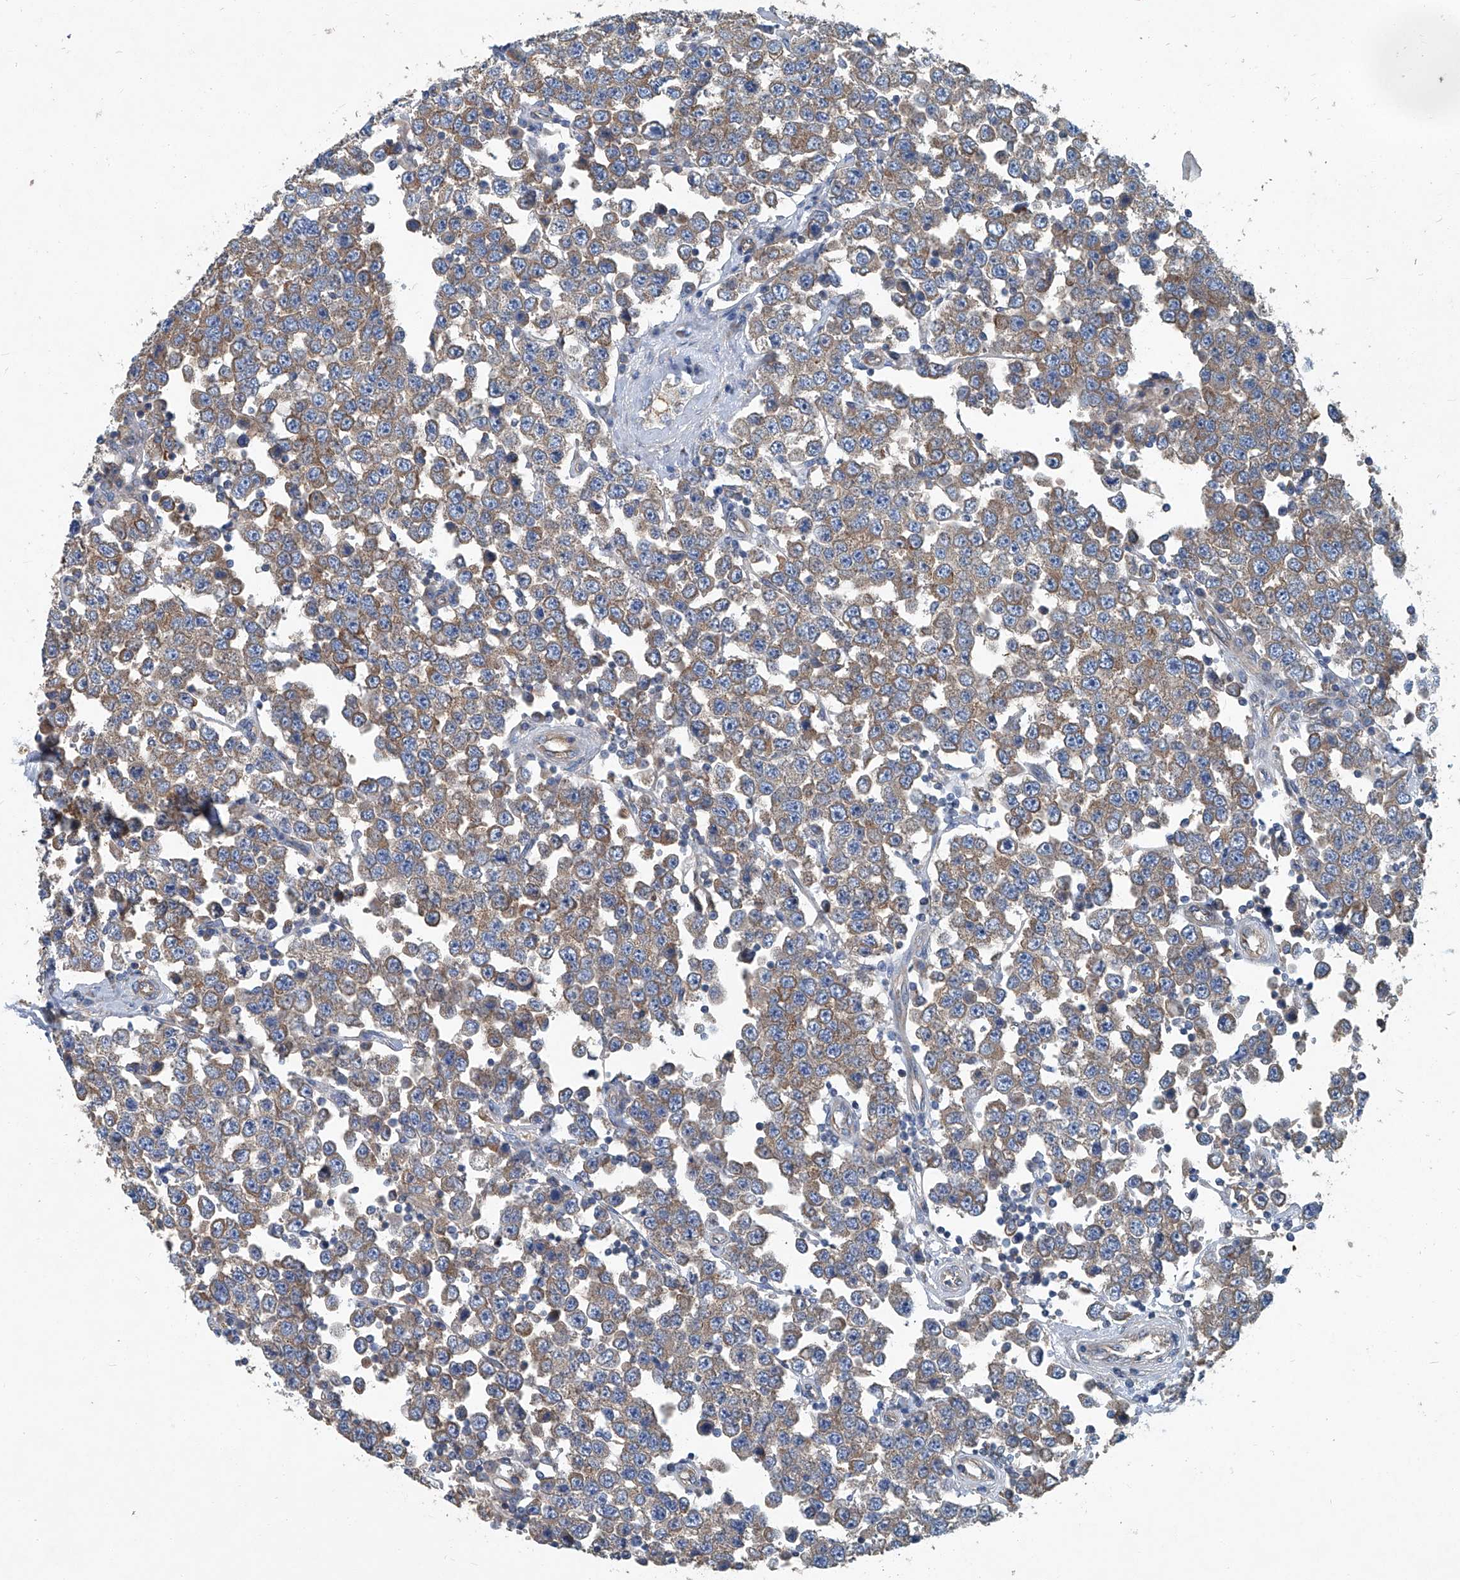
{"staining": {"intensity": "weak", "quantity": ">75%", "location": "cytoplasmic/membranous"}, "tissue": "testis cancer", "cell_type": "Tumor cells", "image_type": "cancer", "snomed": [{"axis": "morphology", "description": "Seminoma, NOS"}, {"axis": "topography", "description": "Testis"}], "caption": "IHC (DAB (3,3'-diaminobenzidine)) staining of human testis cancer (seminoma) reveals weak cytoplasmic/membranous protein positivity in about >75% of tumor cells. (Stains: DAB in brown, nuclei in blue, Microscopy: brightfield microscopy at high magnification).", "gene": "PIGH", "patient": {"sex": "male", "age": 28}}